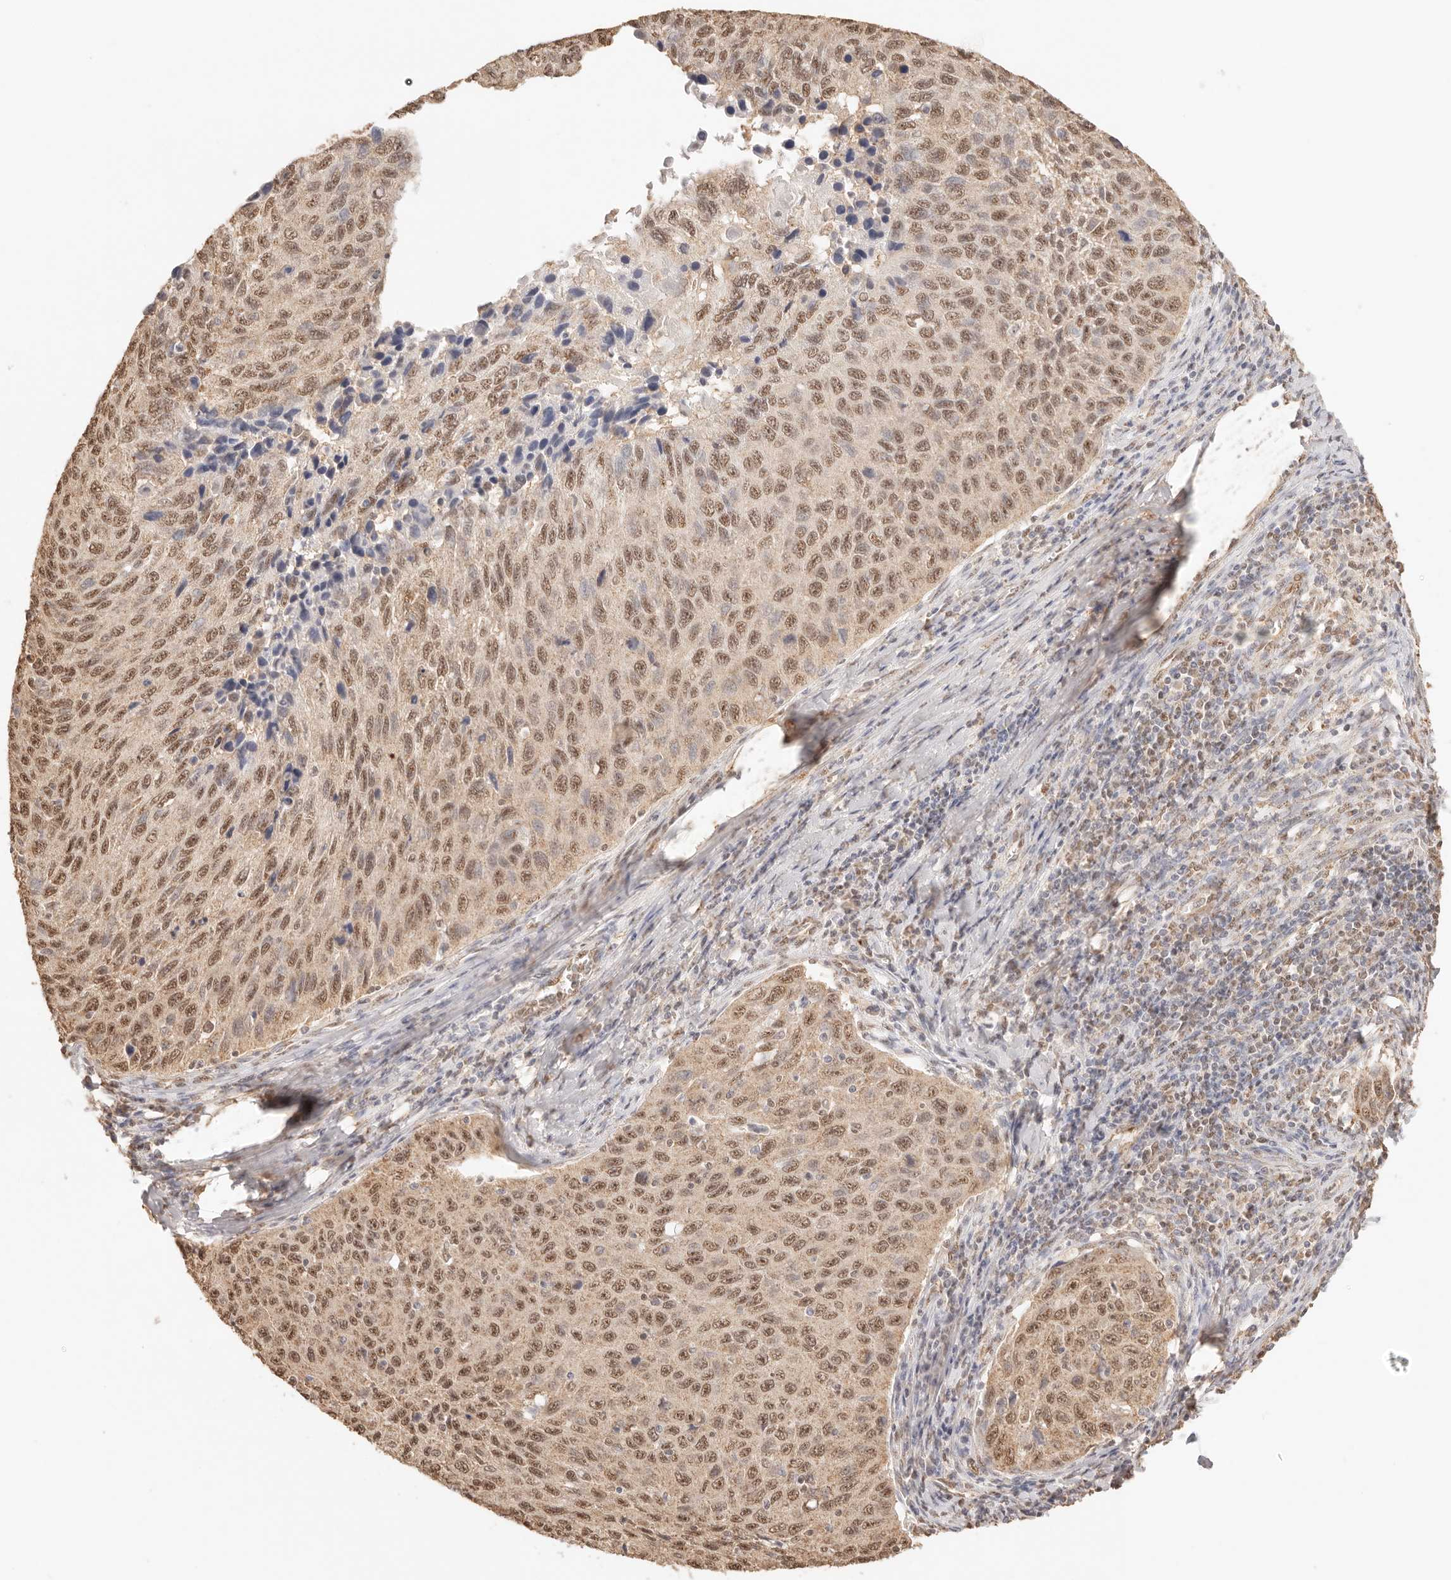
{"staining": {"intensity": "moderate", "quantity": ">75%", "location": "cytoplasmic/membranous,nuclear"}, "tissue": "cervical cancer", "cell_type": "Tumor cells", "image_type": "cancer", "snomed": [{"axis": "morphology", "description": "Squamous cell carcinoma, NOS"}, {"axis": "topography", "description": "Cervix"}], "caption": "A histopathology image showing moderate cytoplasmic/membranous and nuclear staining in about >75% of tumor cells in squamous cell carcinoma (cervical), as visualized by brown immunohistochemical staining.", "gene": "IL1R2", "patient": {"sex": "female", "age": 53}}